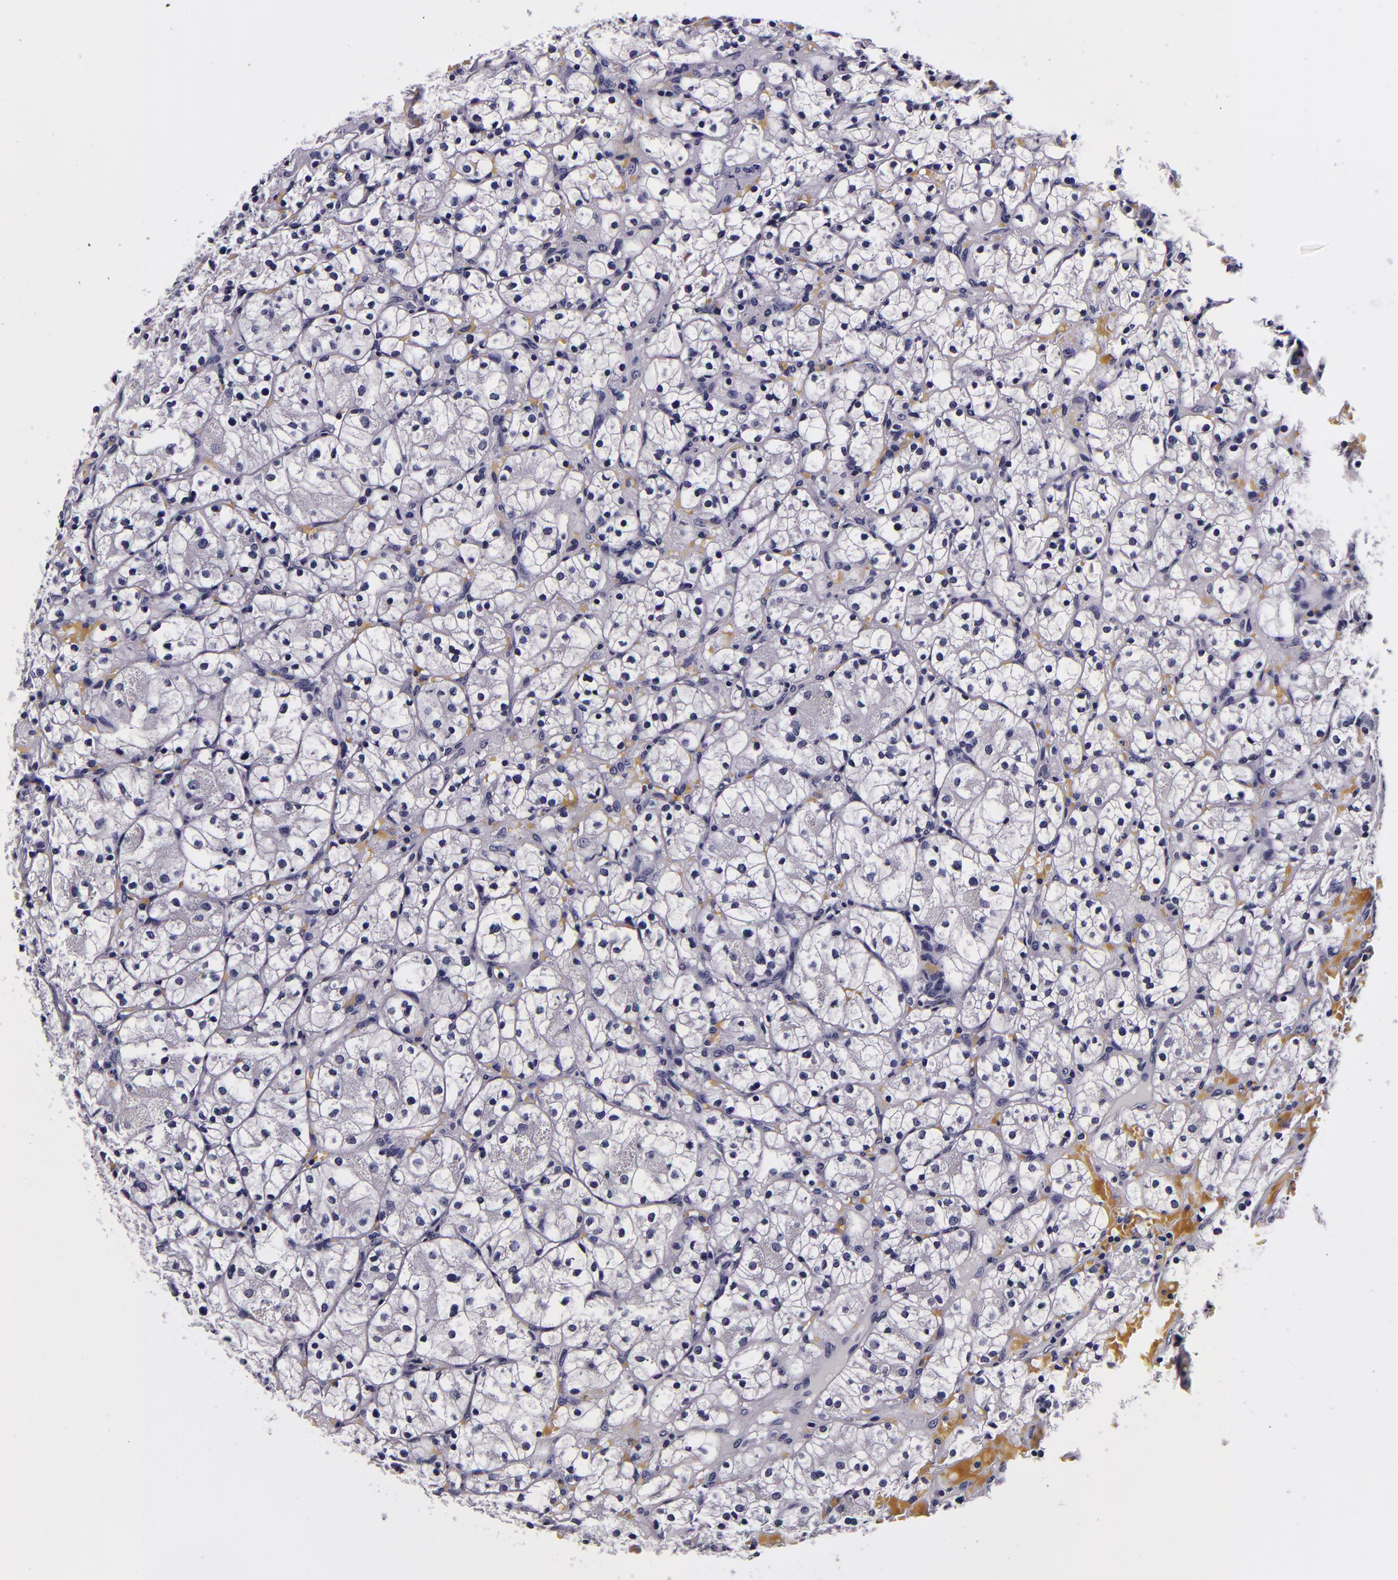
{"staining": {"intensity": "negative", "quantity": "none", "location": "none"}, "tissue": "renal cancer", "cell_type": "Tumor cells", "image_type": "cancer", "snomed": [{"axis": "morphology", "description": "Adenocarcinoma, NOS"}, {"axis": "topography", "description": "Kidney"}], "caption": "Tumor cells are negative for protein expression in human renal adenocarcinoma.", "gene": "FBN1", "patient": {"sex": "female", "age": 60}}